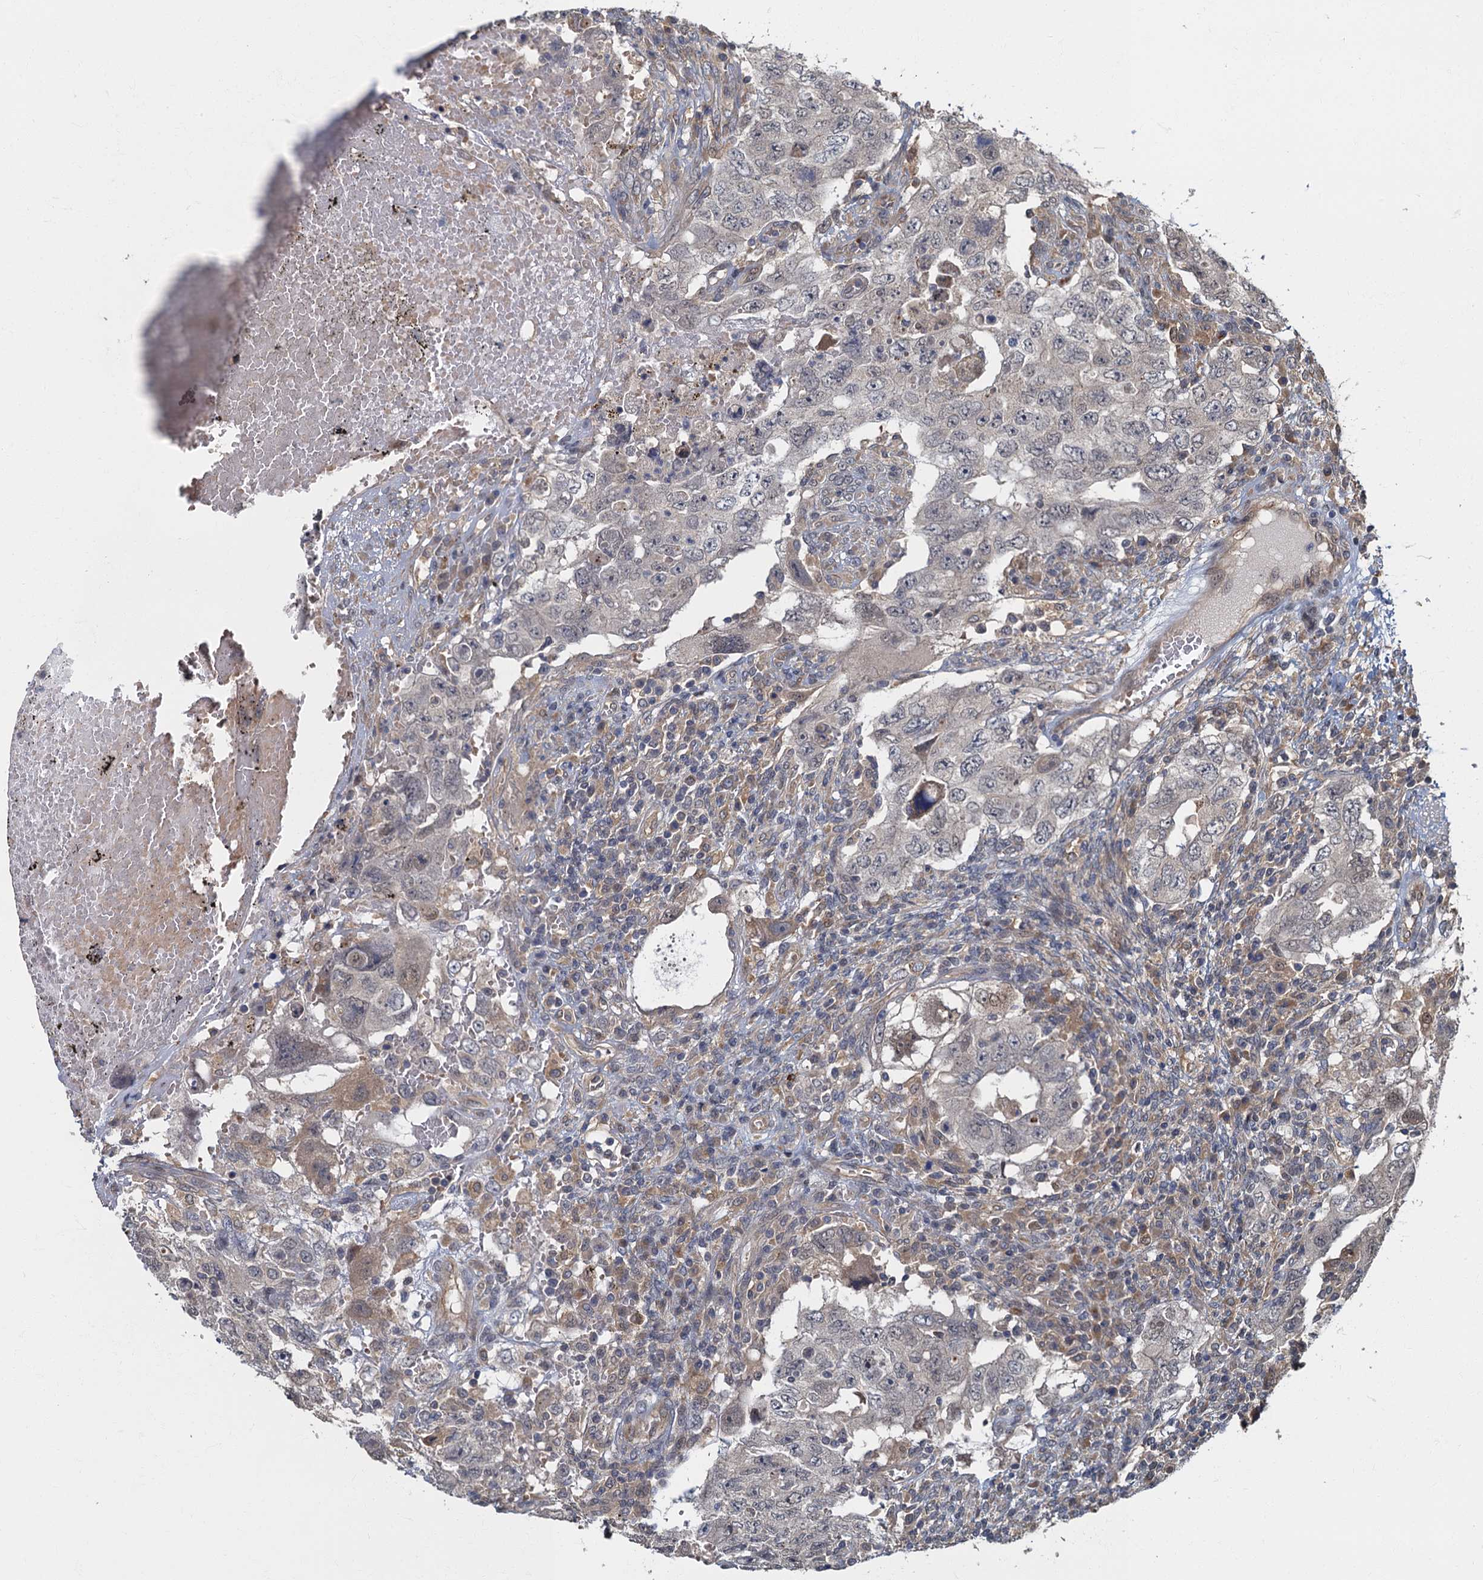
{"staining": {"intensity": "negative", "quantity": "none", "location": "none"}, "tissue": "testis cancer", "cell_type": "Tumor cells", "image_type": "cancer", "snomed": [{"axis": "morphology", "description": "Carcinoma, Embryonal, NOS"}, {"axis": "topography", "description": "Testis"}], "caption": "This is an immunohistochemistry (IHC) histopathology image of testis embryonal carcinoma. There is no expression in tumor cells.", "gene": "TBCK", "patient": {"sex": "male", "age": 26}}